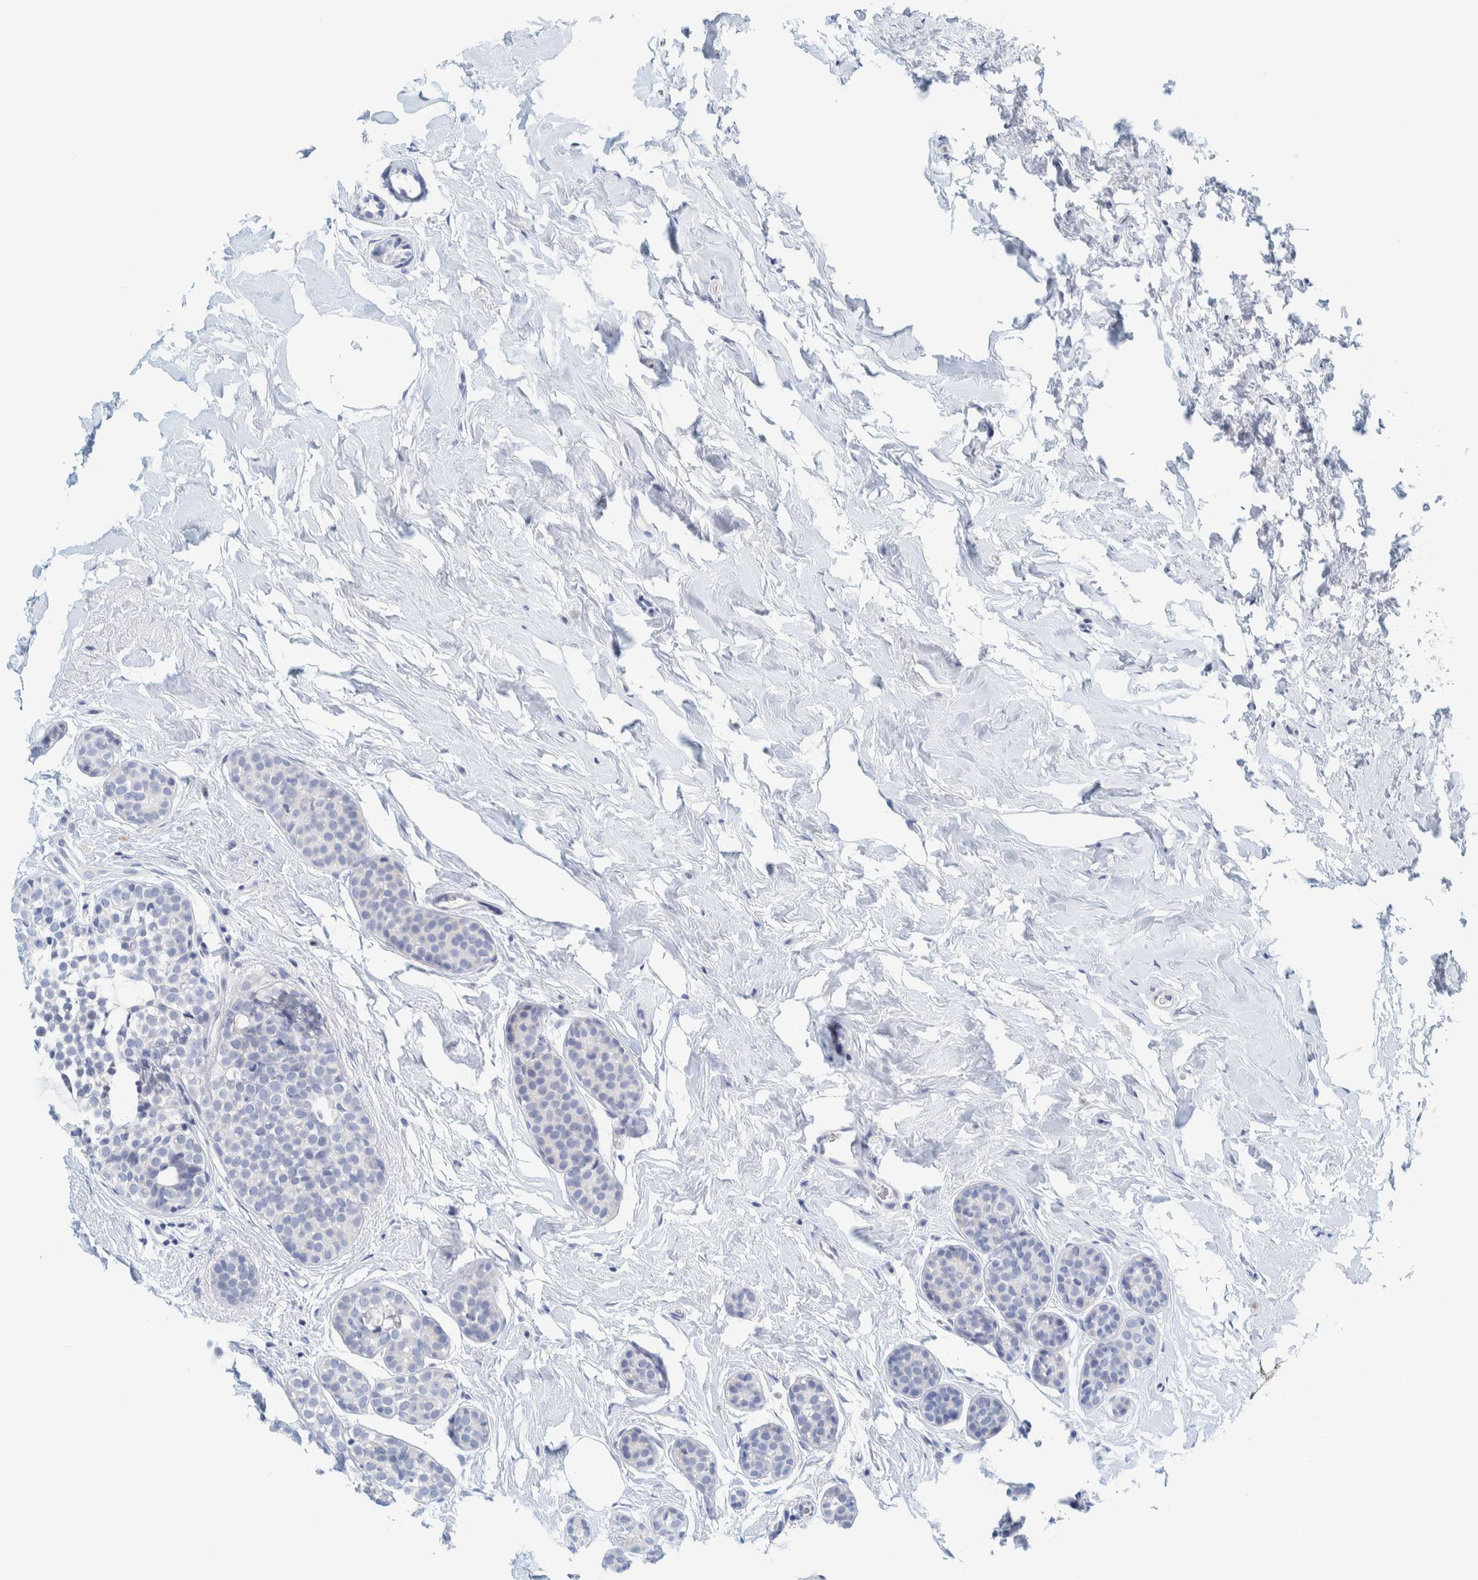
{"staining": {"intensity": "negative", "quantity": "none", "location": "none"}, "tissue": "breast cancer", "cell_type": "Tumor cells", "image_type": "cancer", "snomed": [{"axis": "morphology", "description": "Duct carcinoma"}, {"axis": "topography", "description": "Breast"}], "caption": "Tumor cells show no significant expression in breast infiltrating ductal carcinoma.", "gene": "MOG", "patient": {"sex": "female", "age": 55}}